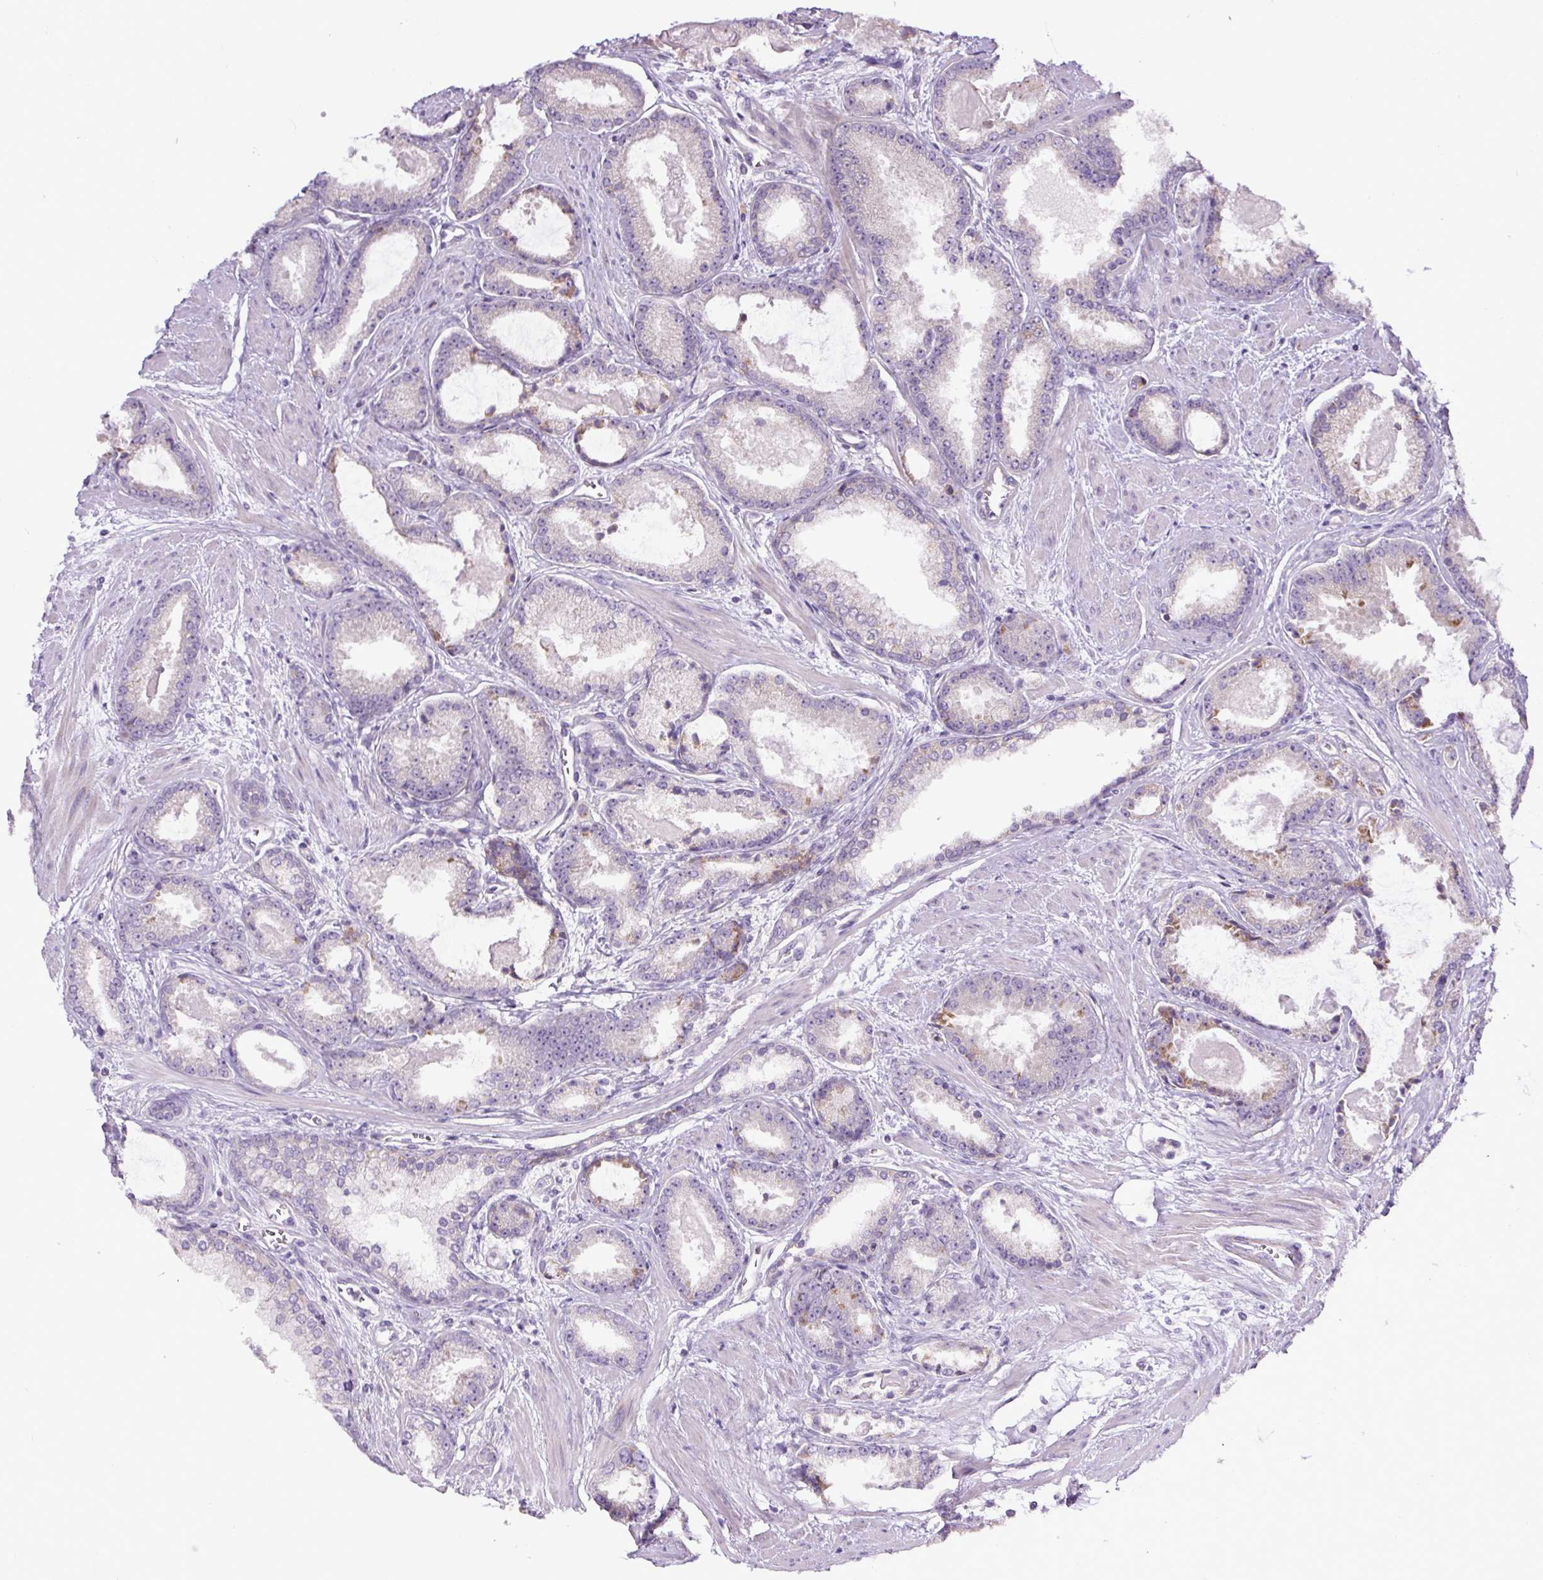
{"staining": {"intensity": "moderate", "quantity": "<25%", "location": "cytoplasmic/membranous"}, "tissue": "prostate cancer", "cell_type": "Tumor cells", "image_type": "cancer", "snomed": [{"axis": "morphology", "description": "Adenocarcinoma, Low grade"}, {"axis": "topography", "description": "Prostate"}], "caption": "The micrograph reveals immunohistochemical staining of low-grade adenocarcinoma (prostate). There is moderate cytoplasmic/membranous positivity is seen in about <25% of tumor cells. (Brightfield microscopy of DAB IHC at high magnification).", "gene": "HPS4", "patient": {"sex": "male", "age": 62}}